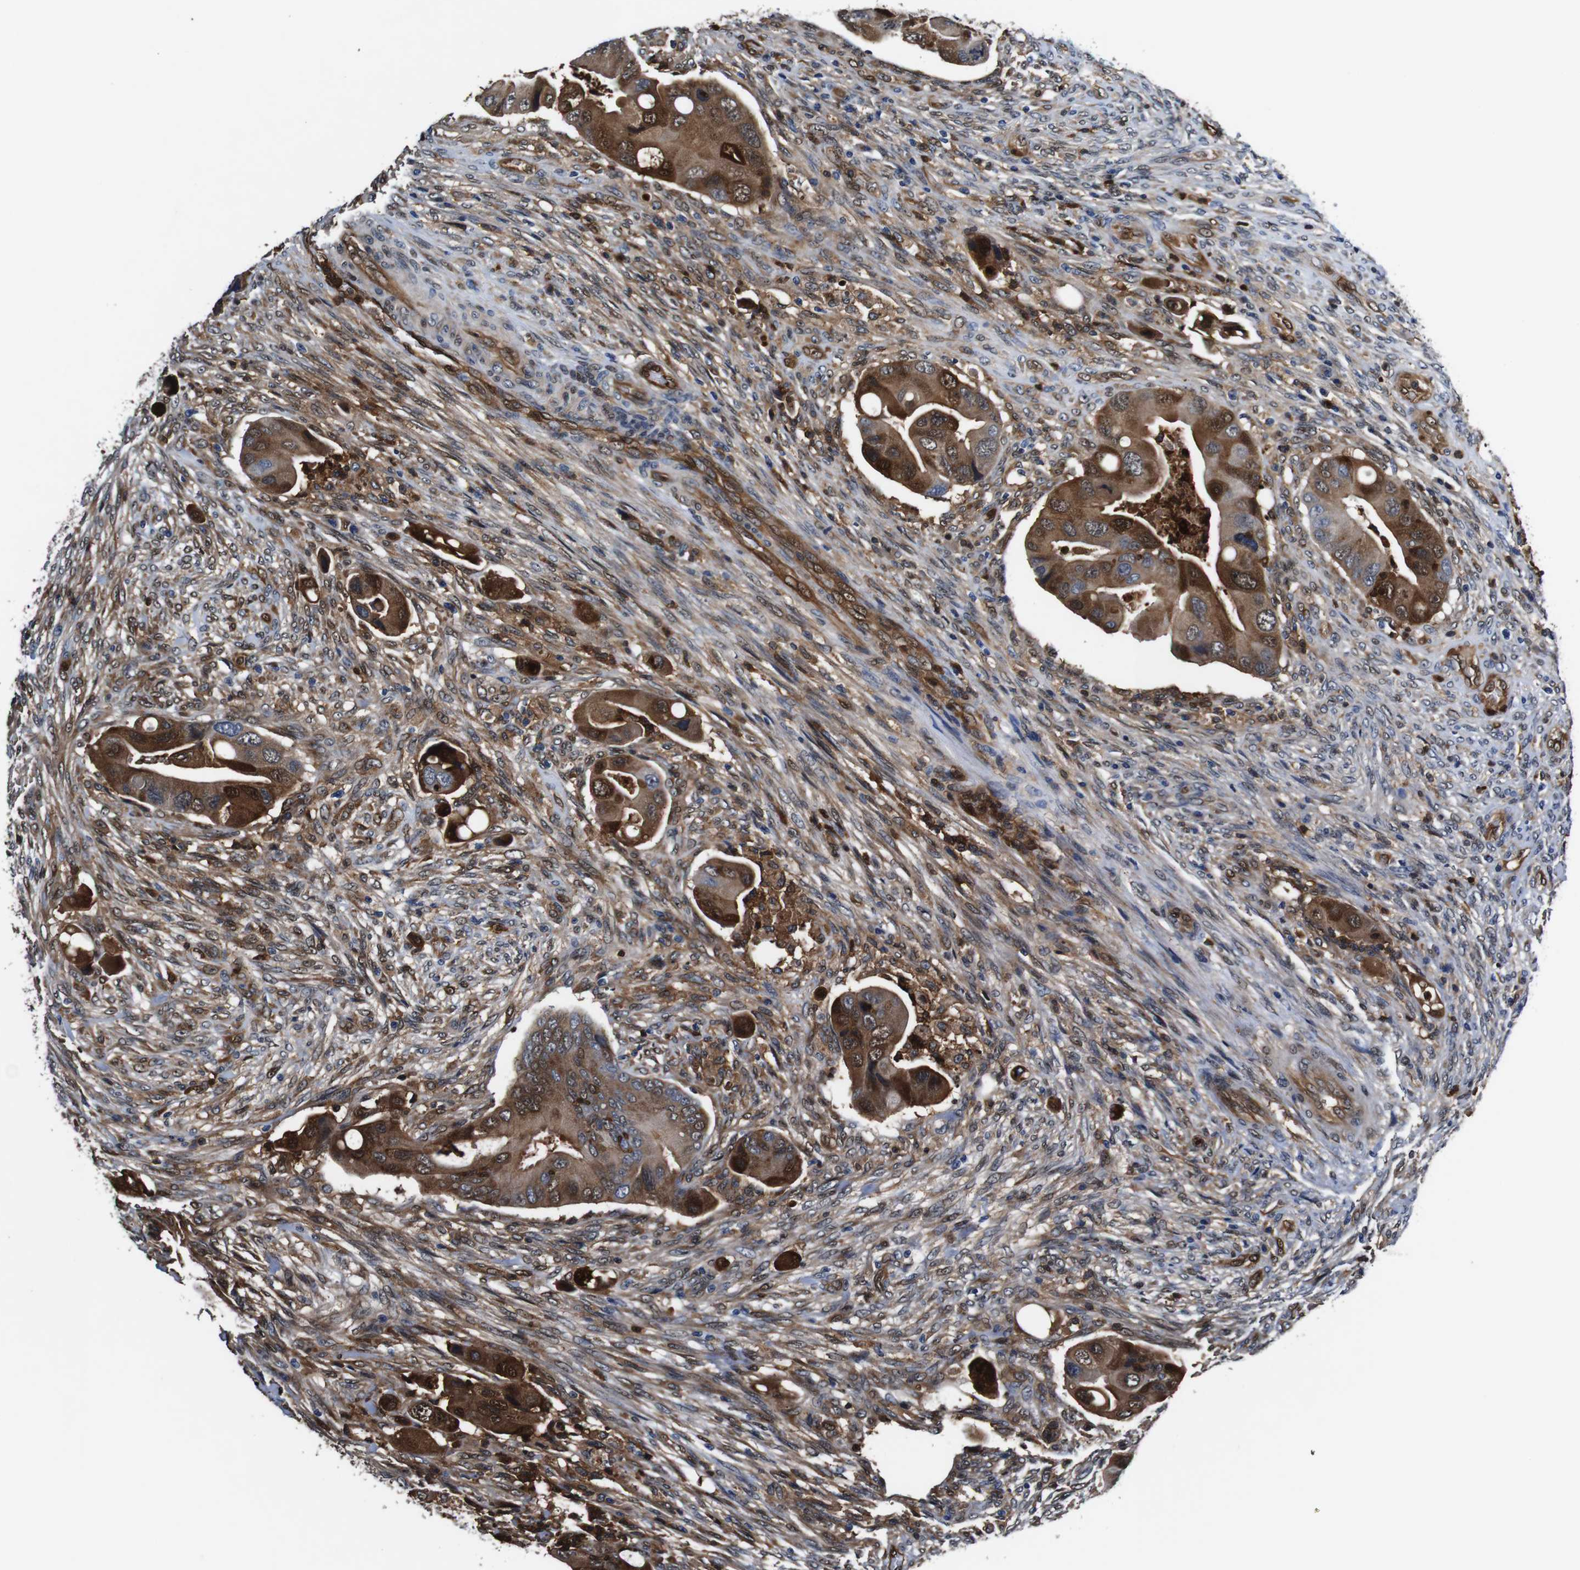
{"staining": {"intensity": "strong", "quantity": "25%-75%", "location": "cytoplasmic/membranous,nuclear"}, "tissue": "colorectal cancer", "cell_type": "Tumor cells", "image_type": "cancer", "snomed": [{"axis": "morphology", "description": "Adenocarcinoma, NOS"}, {"axis": "topography", "description": "Rectum"}], "caption": "Tumor cells exhibit strong cytoplasmic/membranous and nuclear positivity in about 25%-75% of cells in colorectal cancer. Nuclei are stained in blue.", "gene": "ANXA1", "patient": {"sex": "female", "age": 57}}